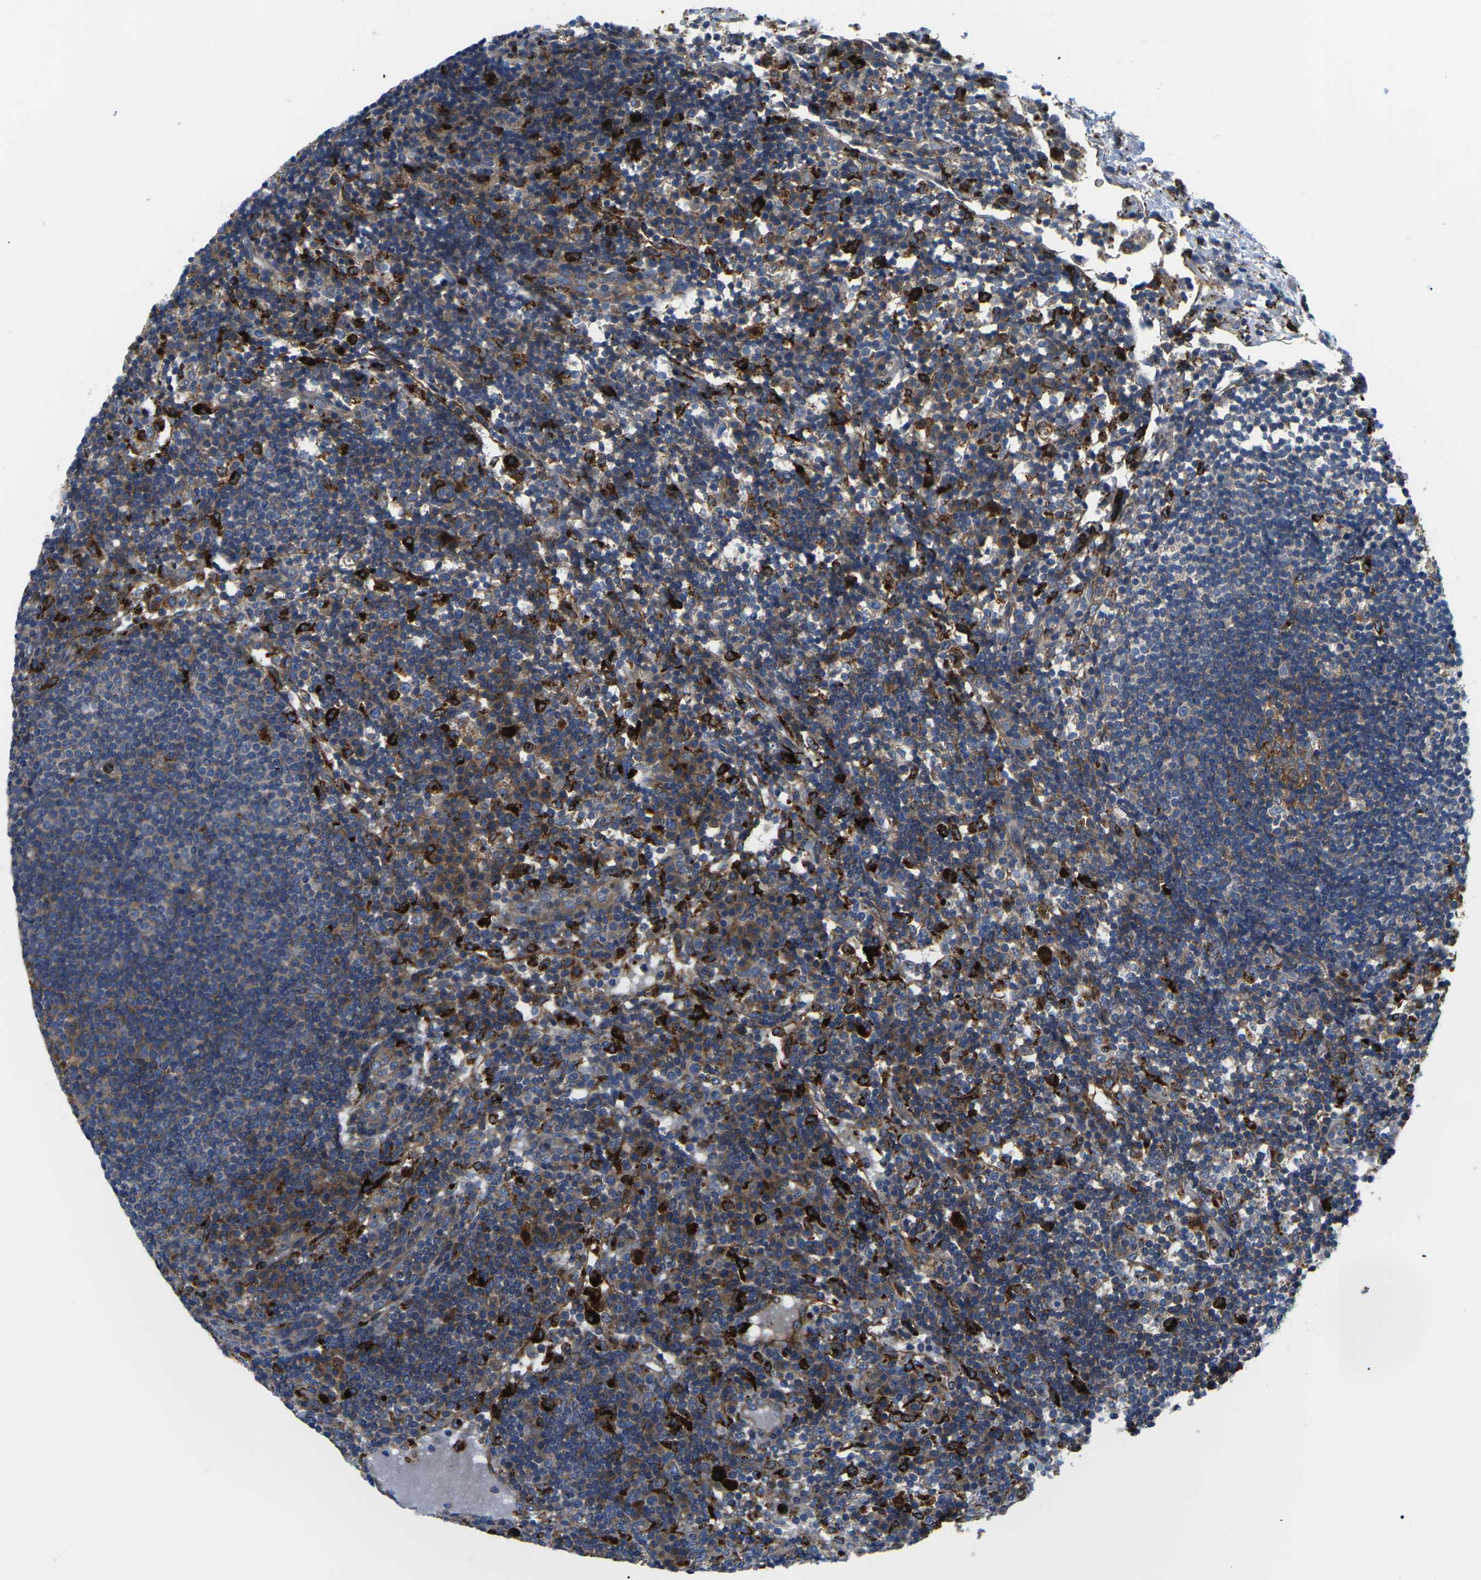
{"staining": {"intensity": "moderate", "quantity": "<25%", "location": "cytoplasmic/membranous"}, "tissue": "lymph node", "cell_type": "Germinal center cells", "image_type": "normal", "snomed": [{"axis": "morphology", "description": "Normal tissue, NOS"}, {"axis": "topography", "description": "Lymph node"}], "caption": "IHC photomicrograph of normal lymph node: human lymph node stained using immunohistochemistry (IHC) demonstrates low levels of moderate protein expression localized specifically in the cytoplasmic/membranous of germinal center cells, appearing as a cytoplasmic/membranous brown color.", "gene": "DLG1", "patient": {"sex": "female", "age": 53}}